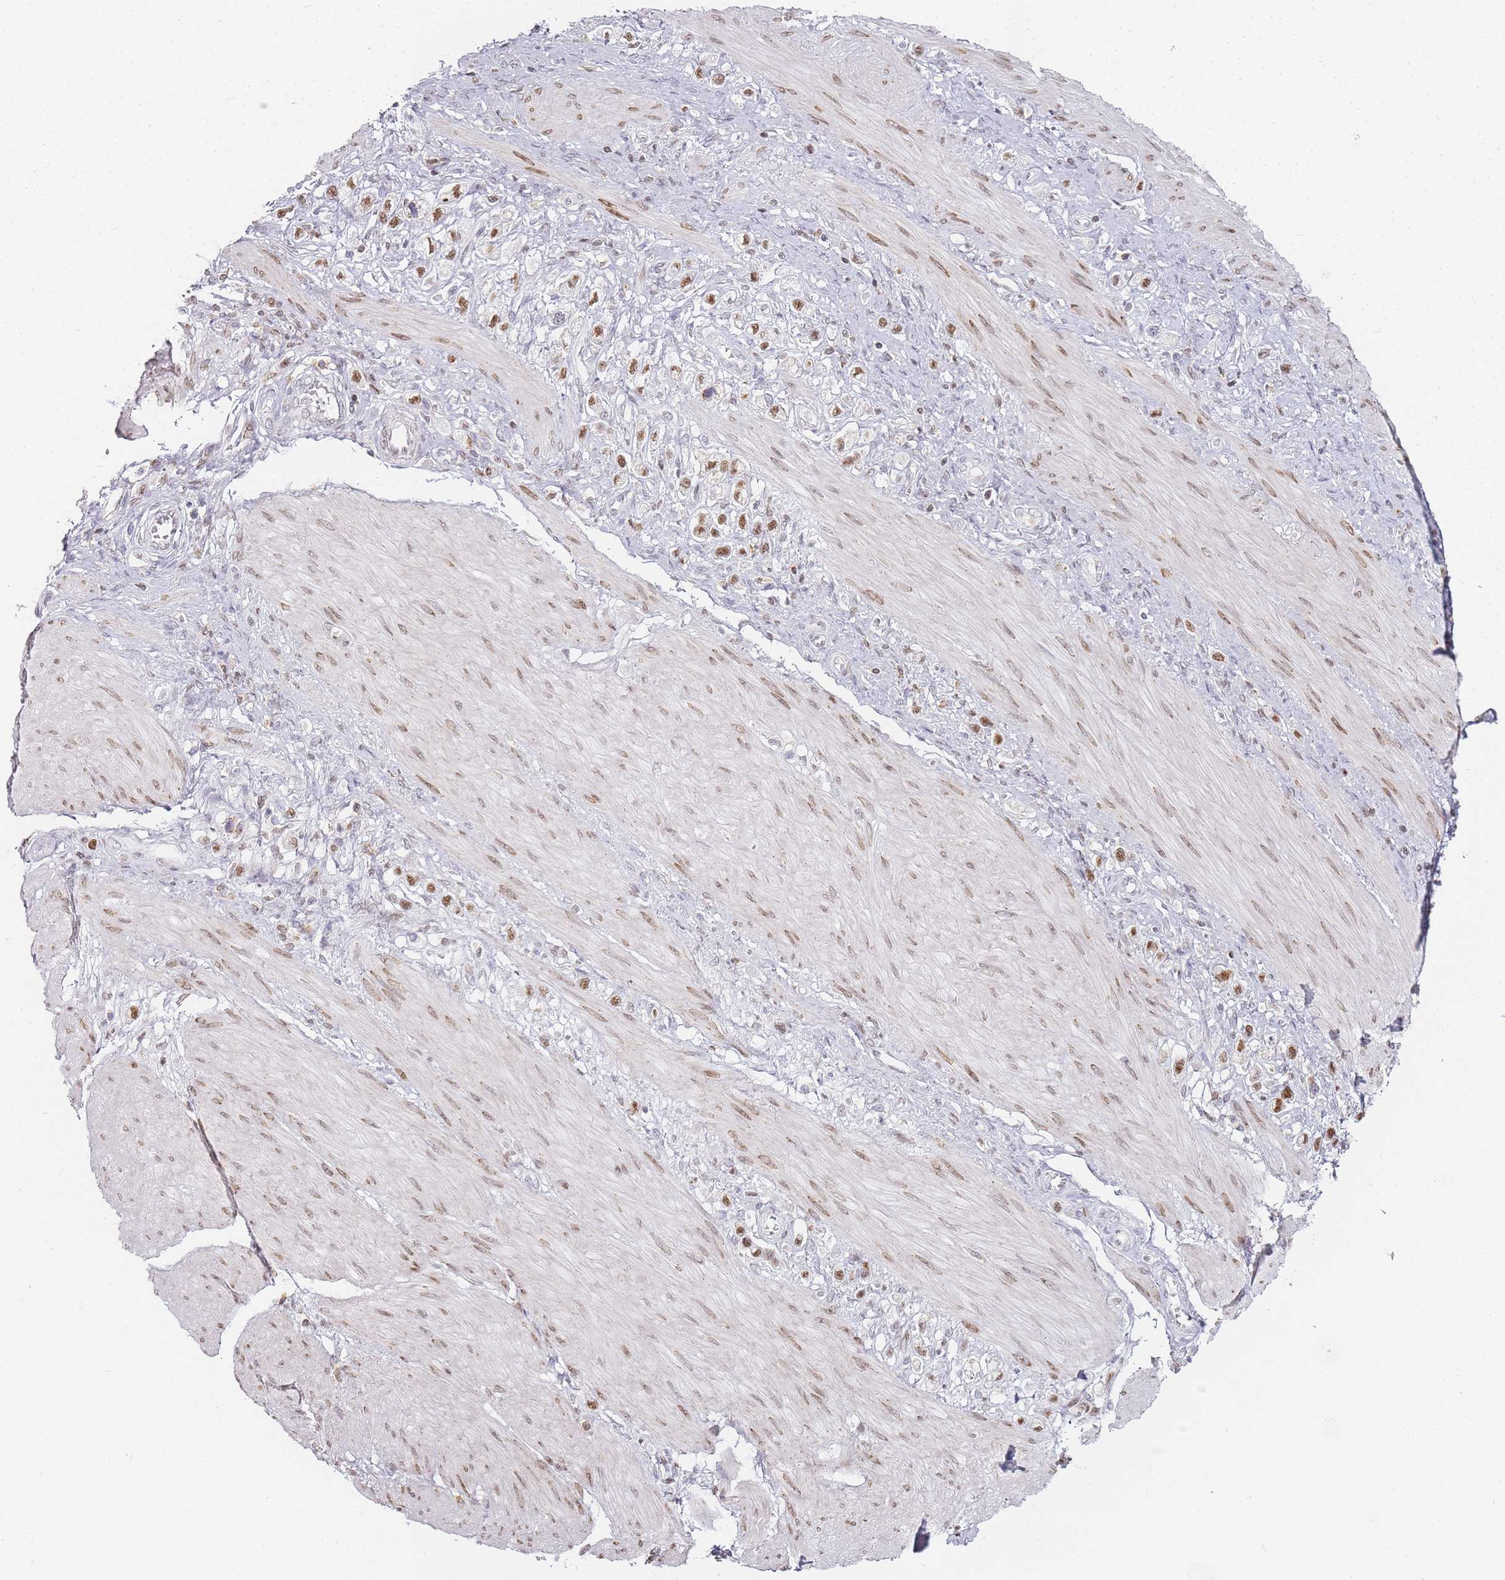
{"staining": {"intensity": "moderate", "quantity": ">75%", "location": "nuclear"}, "tissue": "stomach cancer", "cell_type": "Tumor cells", "image_type": "cancer", "snomed": [{"axis": "morphology", "description": "Adenocarcinoma, NOS"}, {"axis": "topography", "description": "Stomach"}], "caption": "High-magnification brightfield microscopy of adenocarcinoma (stomach) stained with DAB (3,3'-diaminobenzidine) (brown) and counterstained with hematoxylin (blue). tumor cells exhibit moderate nuclear expression is present in approximately>75% of cells.", "gene": "JAKMIP1", "patient": {"sex": "female", "age": 65}}